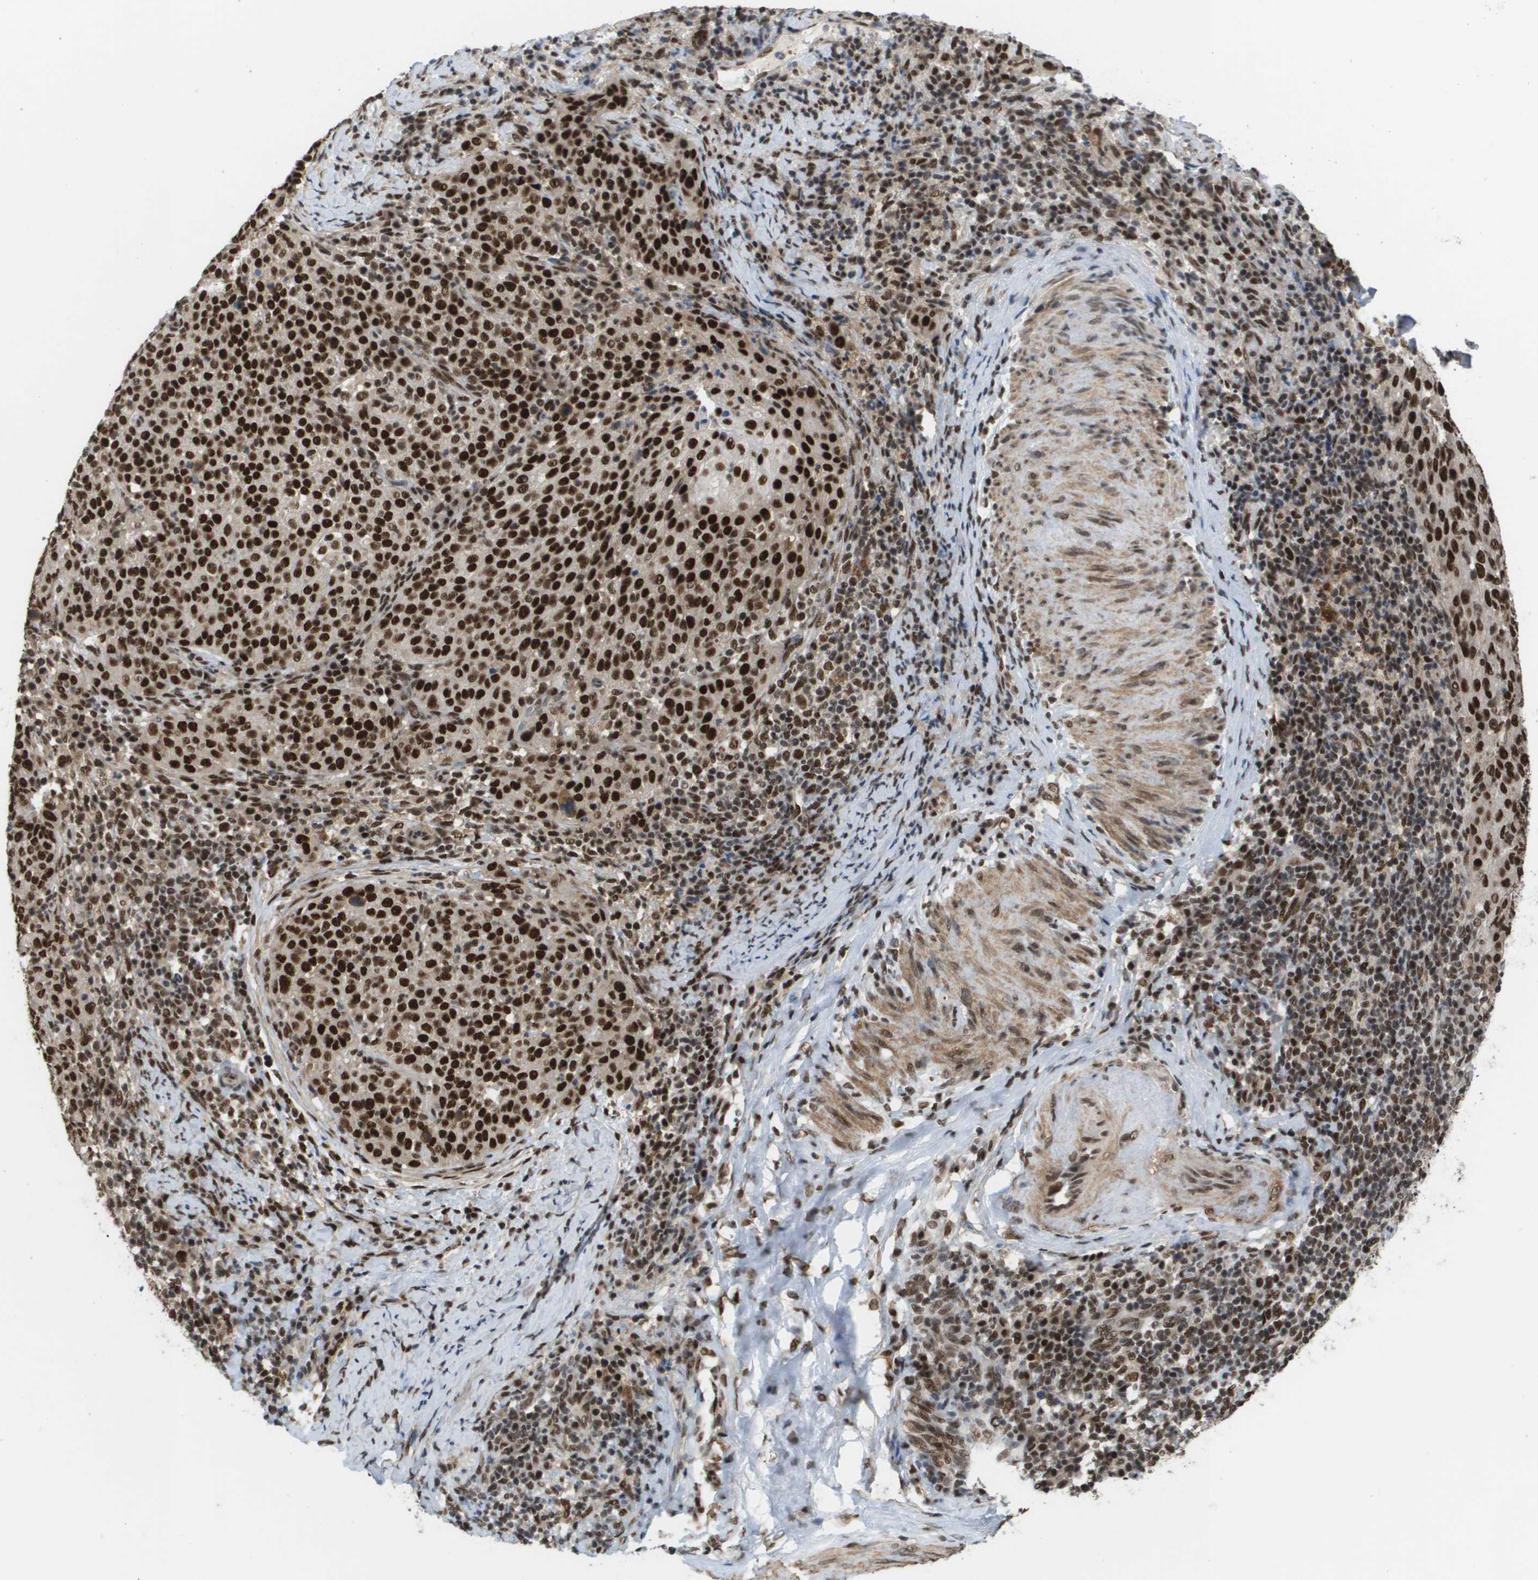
{"staining": {"intensity": "strong", "quantity": ">75%", "location": "nuclear"}, "tissue": "cervical cancer", "cell_type": "Tumor cells", "image_type": "cancer", "snomed": [{"axis": "morphology", "description": "Squamous cell carcinoma, NOS"}, {"axis": "topography", "description": "Cervix"}], "caption": "Protein staining of cervical cancer (squamous cell carcinoma) tissue exhibits strong nuclear positivity in approximately >75% of tumor cells. (IHC, brightfield microscopy, high magnification).", "gene": "PRCC", "patient": {"sex": "female", "age": 51}}